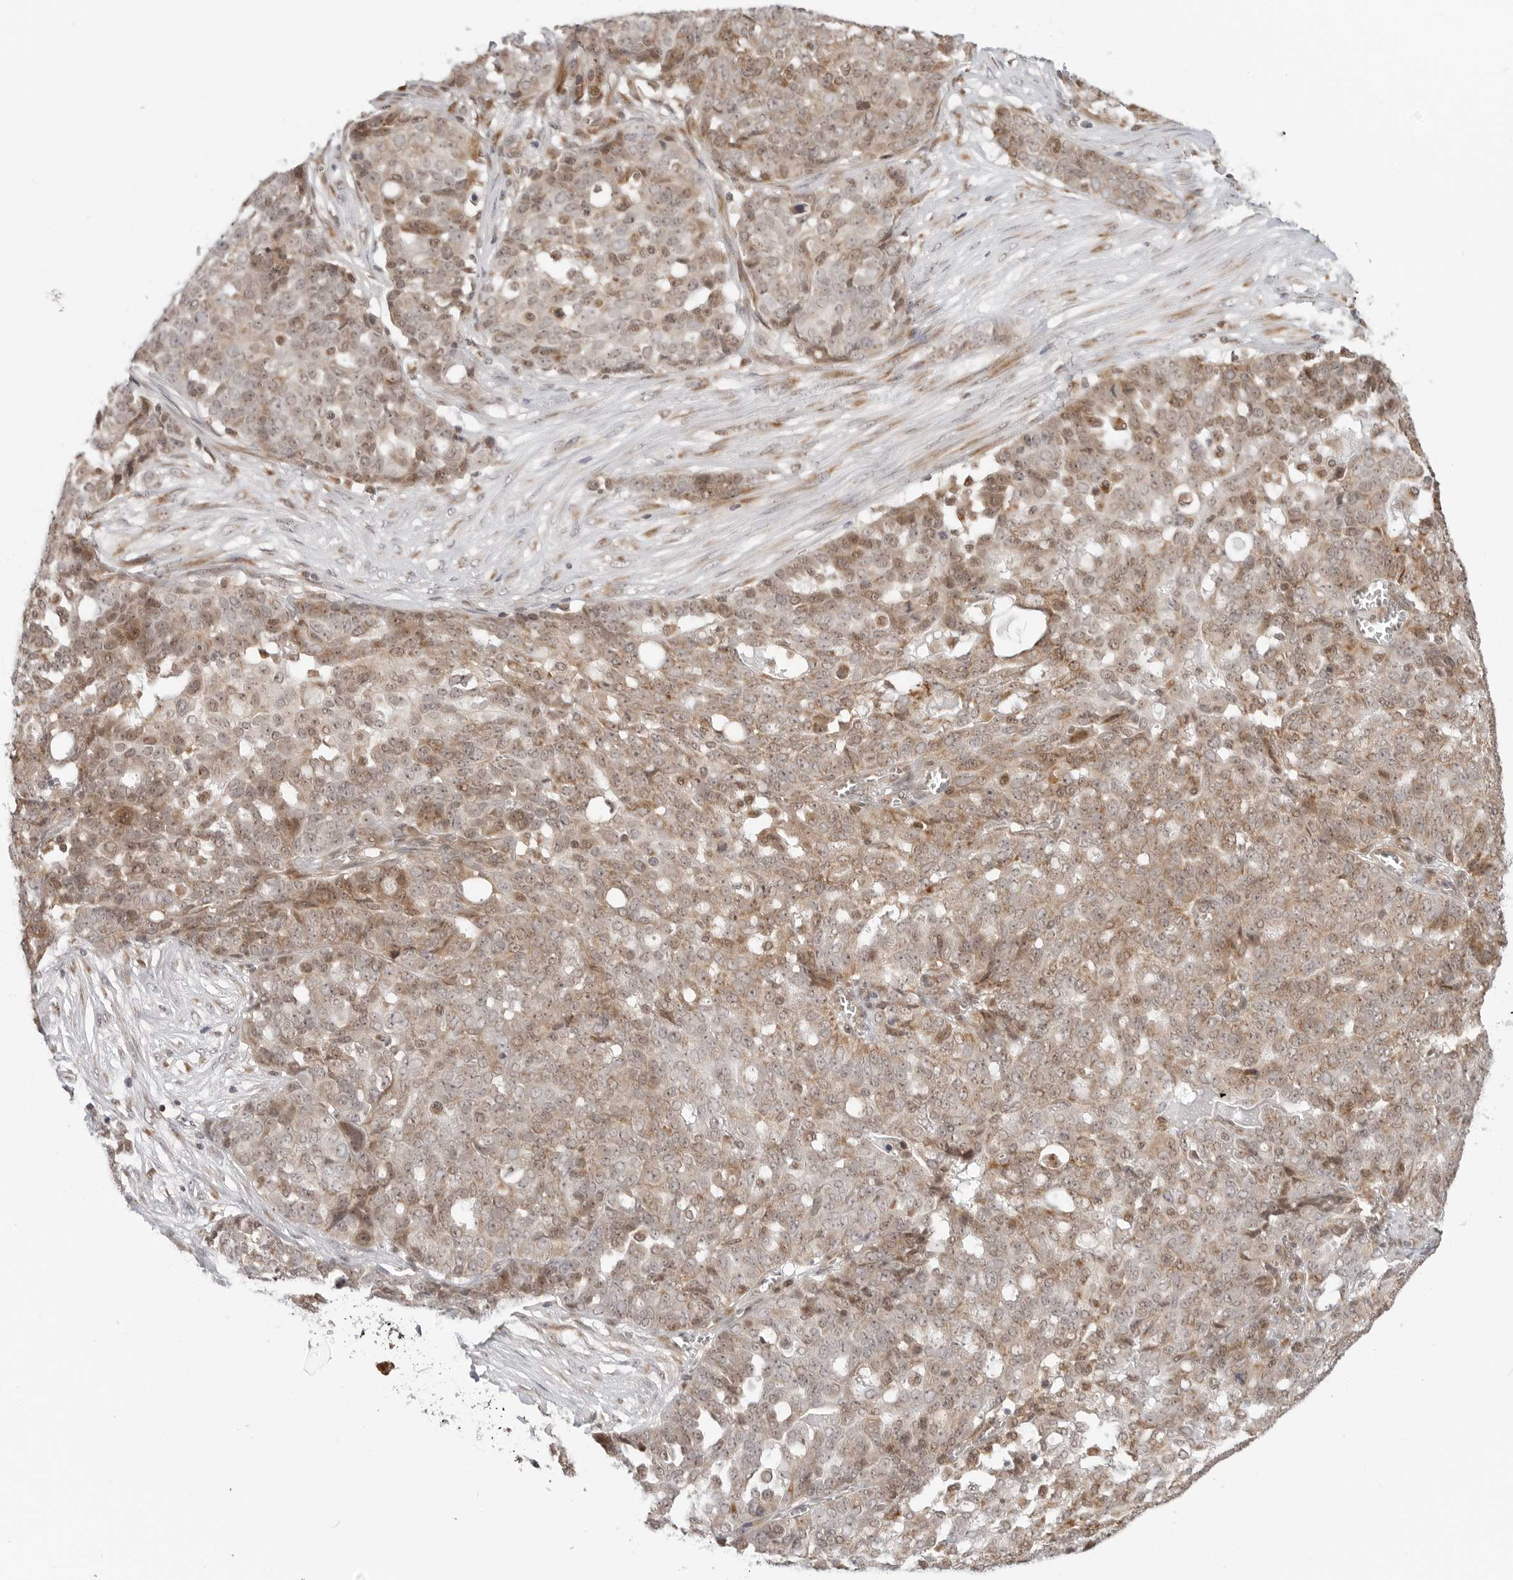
{"staining": {"intensity": "moderate", "quantity": ">75%", "location": "cytoplasmic/membranous"}, "tissue": "ovarian cancer", "cell_type": "Tumor cells", "image_type": "cancer", "snomed": [{"axis": "morphology", "description": "Cystadenocarcinoma, serous, NOS"}, {"axis": "topography", "description": "Soft tissue"}, {"axis": "topography", "description": "Ovary"}], "caption": "Human ovarian cancer stained with a protein marker exhibits moderate staining in tumor cells.", "gene": "POLR3GL", "patient": {"sex": "female", "age": 57}}